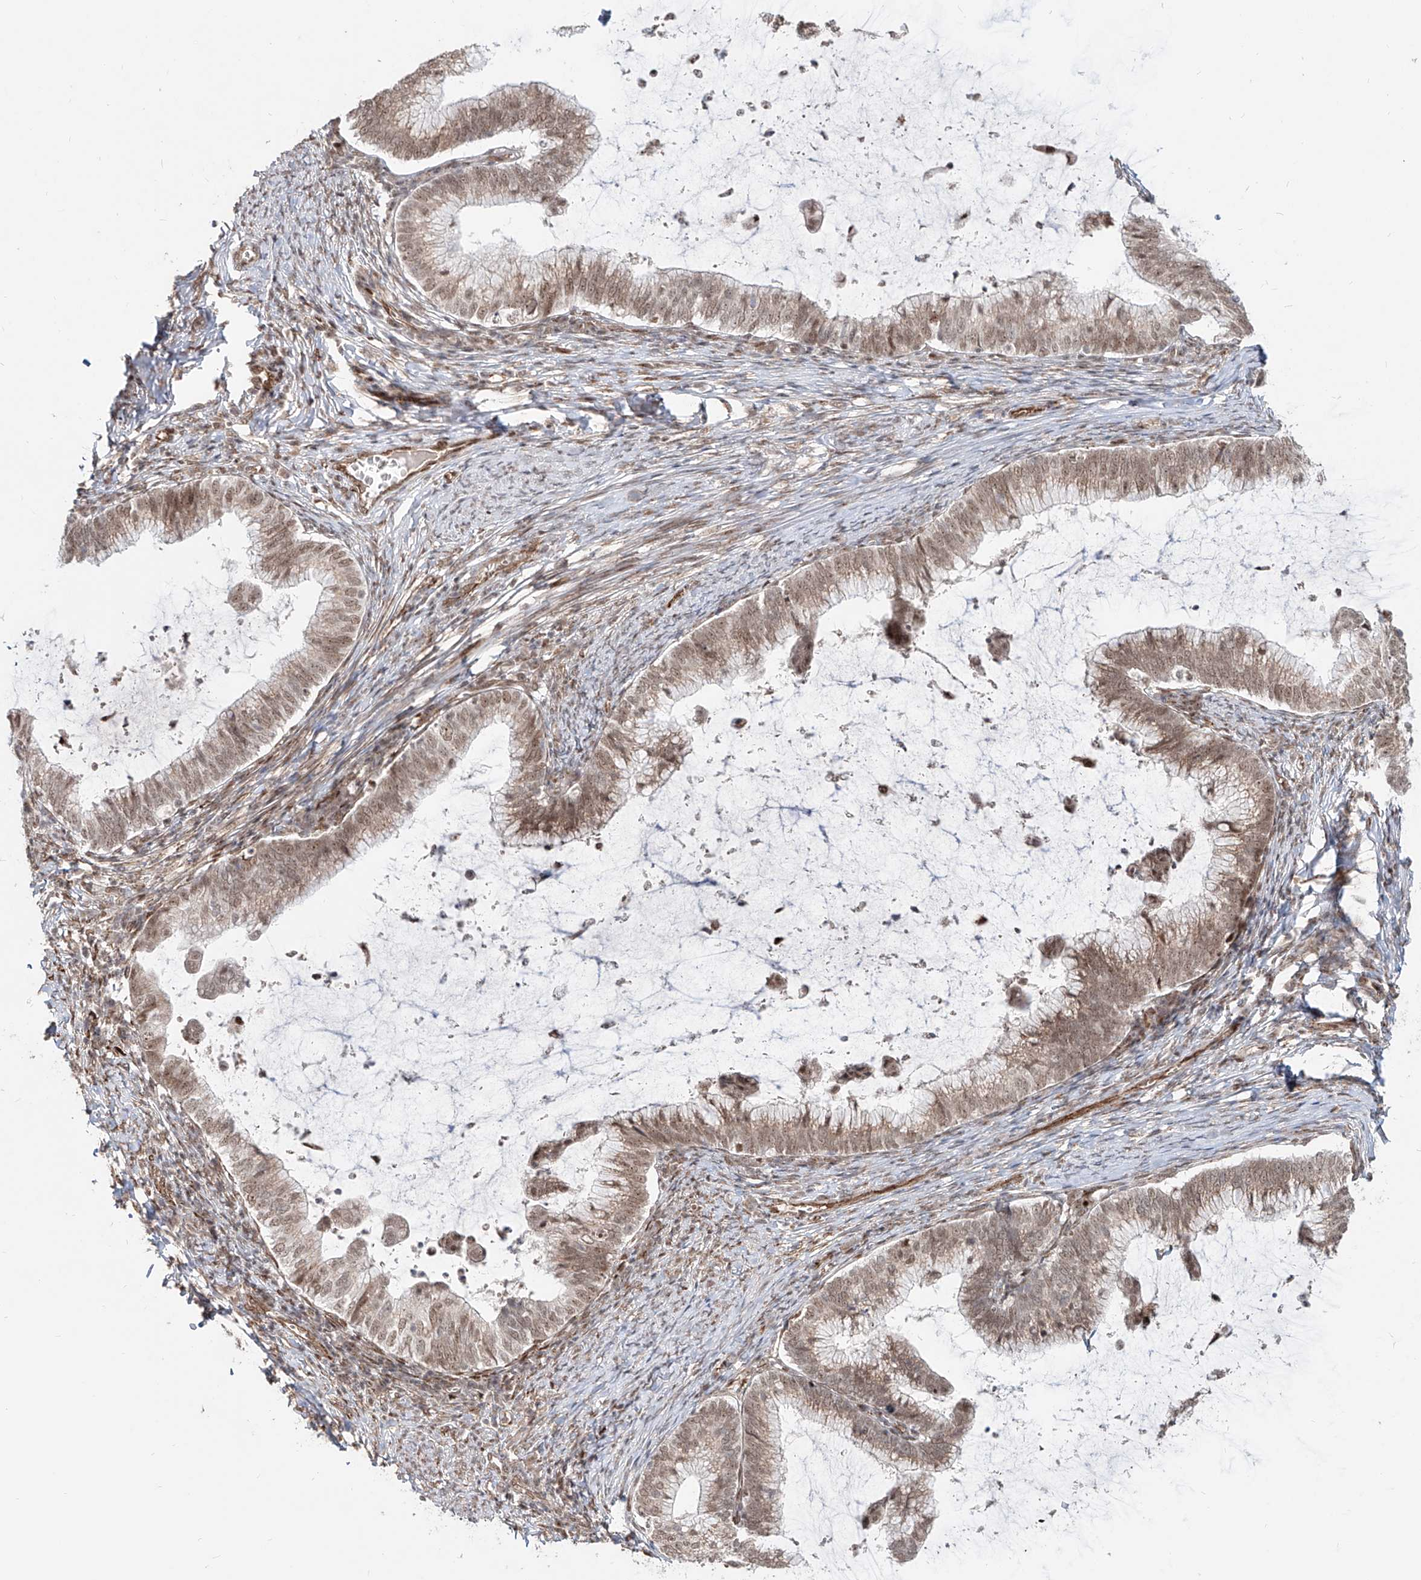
{"staining": {"intensity": "weak", "quantity": ">75%", "location": "cytoplasmic/membranous,nuclear"}, "tissue": "cervical cancer", "cell_type": "Tumor cells", "image_type": "cancer", "snomed": [{"axis": "morphology", "description": "Adenocarcinoma, NOS"}, {"axis": "topography", "description": "Cervix"}], "caption": "Brown immunohistochemical staining in human cervical cancer (adenocarcinoma) displays weak cytoplasmic/membranous and nuclear positivity in about >75% of tumor cells. The staining was performed using DAB (3,3'-diaminobenzidine) to visualize the protein expression in brown, while the nuclei were stained in blue with hematoxylin (Magnification: 20x).", "gene": "ZNF710", "patient": {"sex": "female", "age": 36}}